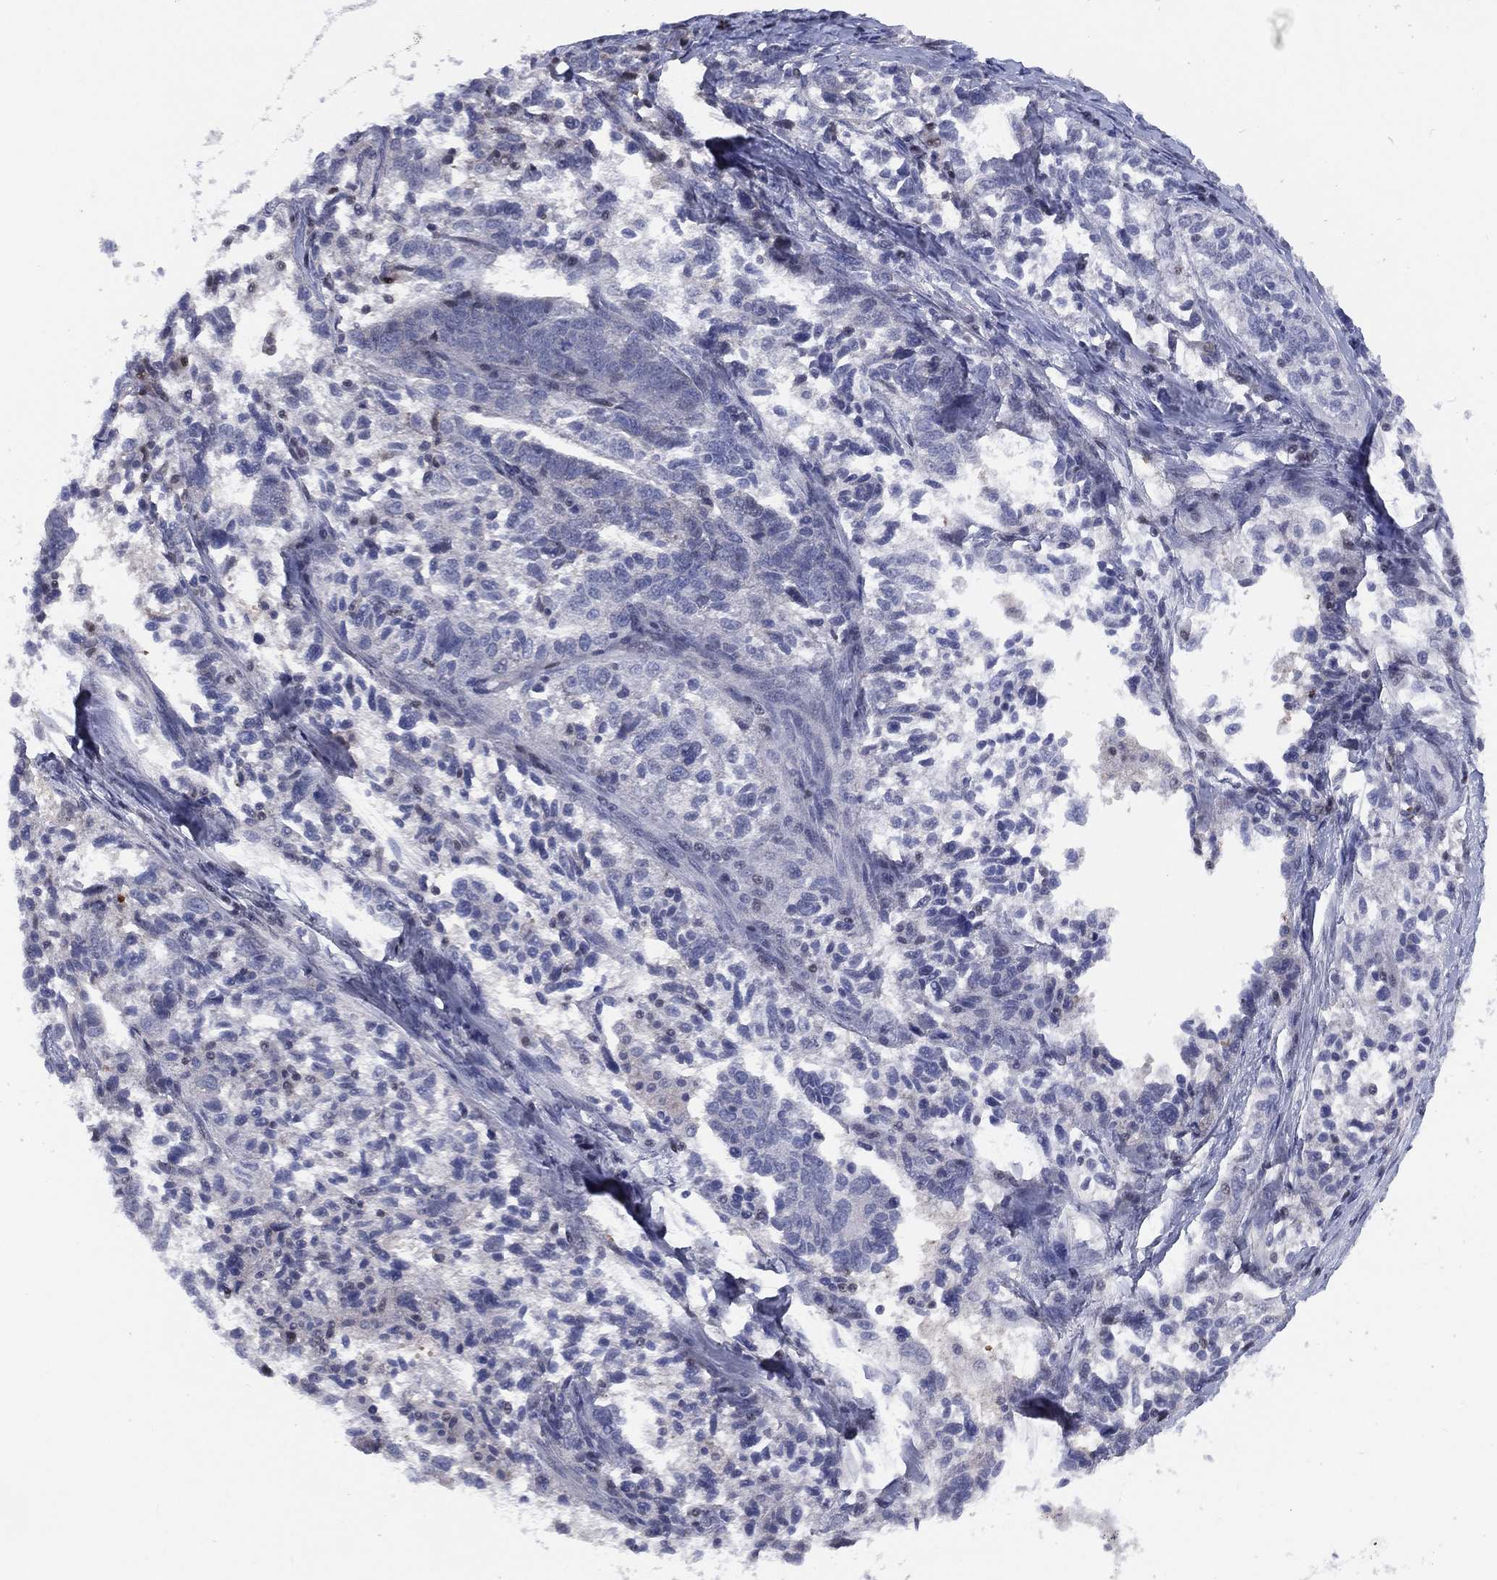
{"staining": {"intensity": "negative", "quantity": "none", "location": "none"}, "tissue": "ovarian cancer", "cell_type": "Tumor cells", "image_type": "cancer", "snomed": [{"axis": "morphology", "description": "Cystadenocarcinoma, serous, NOS"}, {"axis": "topography", "description": "Ovary"}], "caption": "Immunohistochemistry (IHC) of human serous cystadenocarcinoma (ovarian) exhibits no positivity in tumor cells.", "gene": "SLC4A4", "patient": {"sex": "female", "age": 71}}